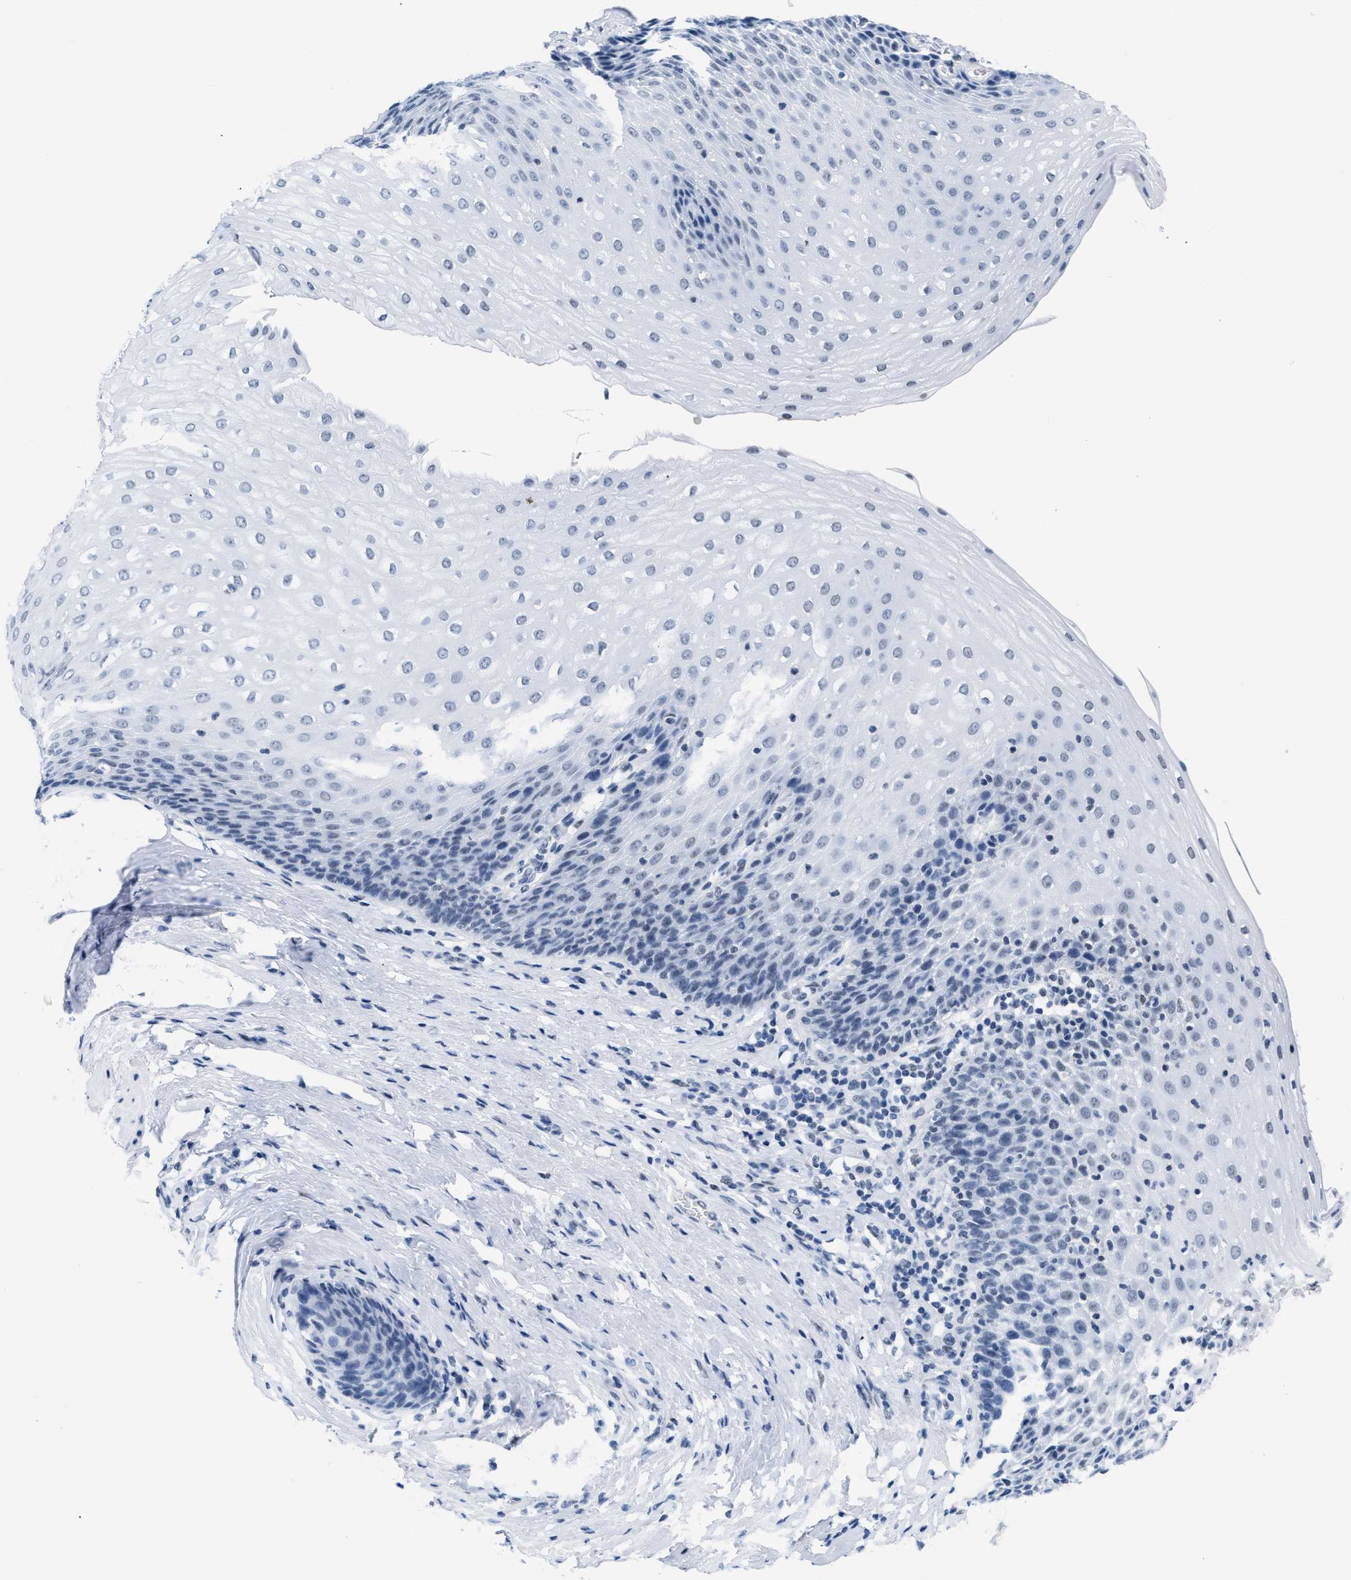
{"staining": {"intensity": "negative", "quantity": "none", "location": "none"}, "tissue": "esophagus", "cell_type": "Squamous epithelial cells", "image_type": "normal", "snomed": [{"axis": "morphology", "description": "Normal tissue, NOS"}, {"axis": "topography", "description": "Esophagus"}], "caption": "Squamous epithelial cells show no significant protein expression in unremarkable esophagus. The staining is performed using DAB brown chromogen with nuclei counter-stained in using hematoxylin.", "gene": "CTBP1", "patient": {"sex": "female", "age": 61}}